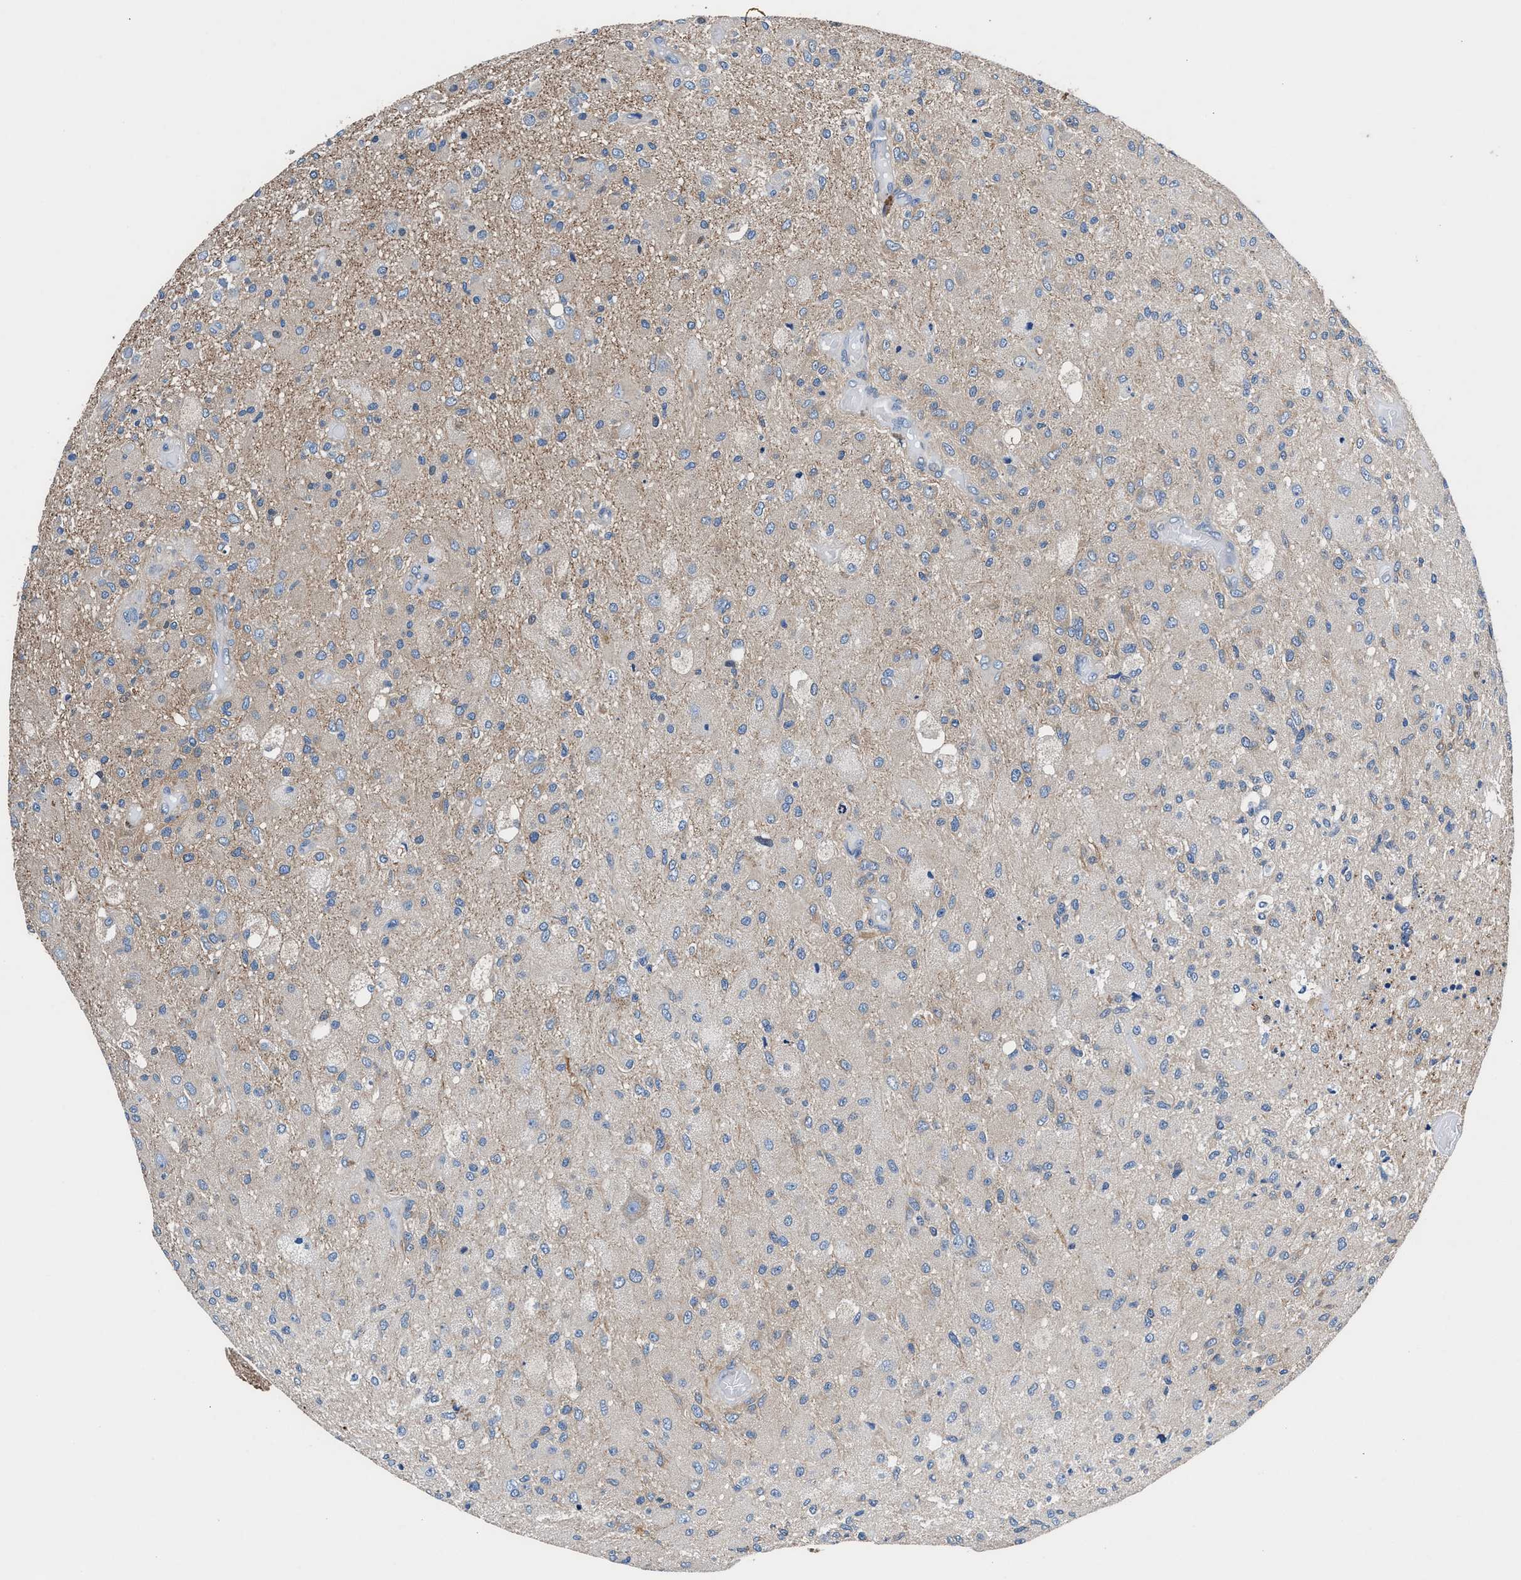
{"staining": {"intensity": "weak", "quantity": "<25%", "location": "cytoplasmic/membranous"}, "tissue": "glioma", "cell_type": "Tumor cells", "image_type": "cancer", "snomed": [{"axis": "morphology", "description": "Normal tissue, NOS"}, {"axis": "morphology", "description": "Glioma, malignant, High grade"}, {"axis": "topography", "description": "Cerebral cortex"}], "caption": "Protein analysis of high-grade glioma (malignant) displays no significant staining in tumor cells.", "gene": "SH3GL1", "patient": {"sex": "male", "age": 77}}